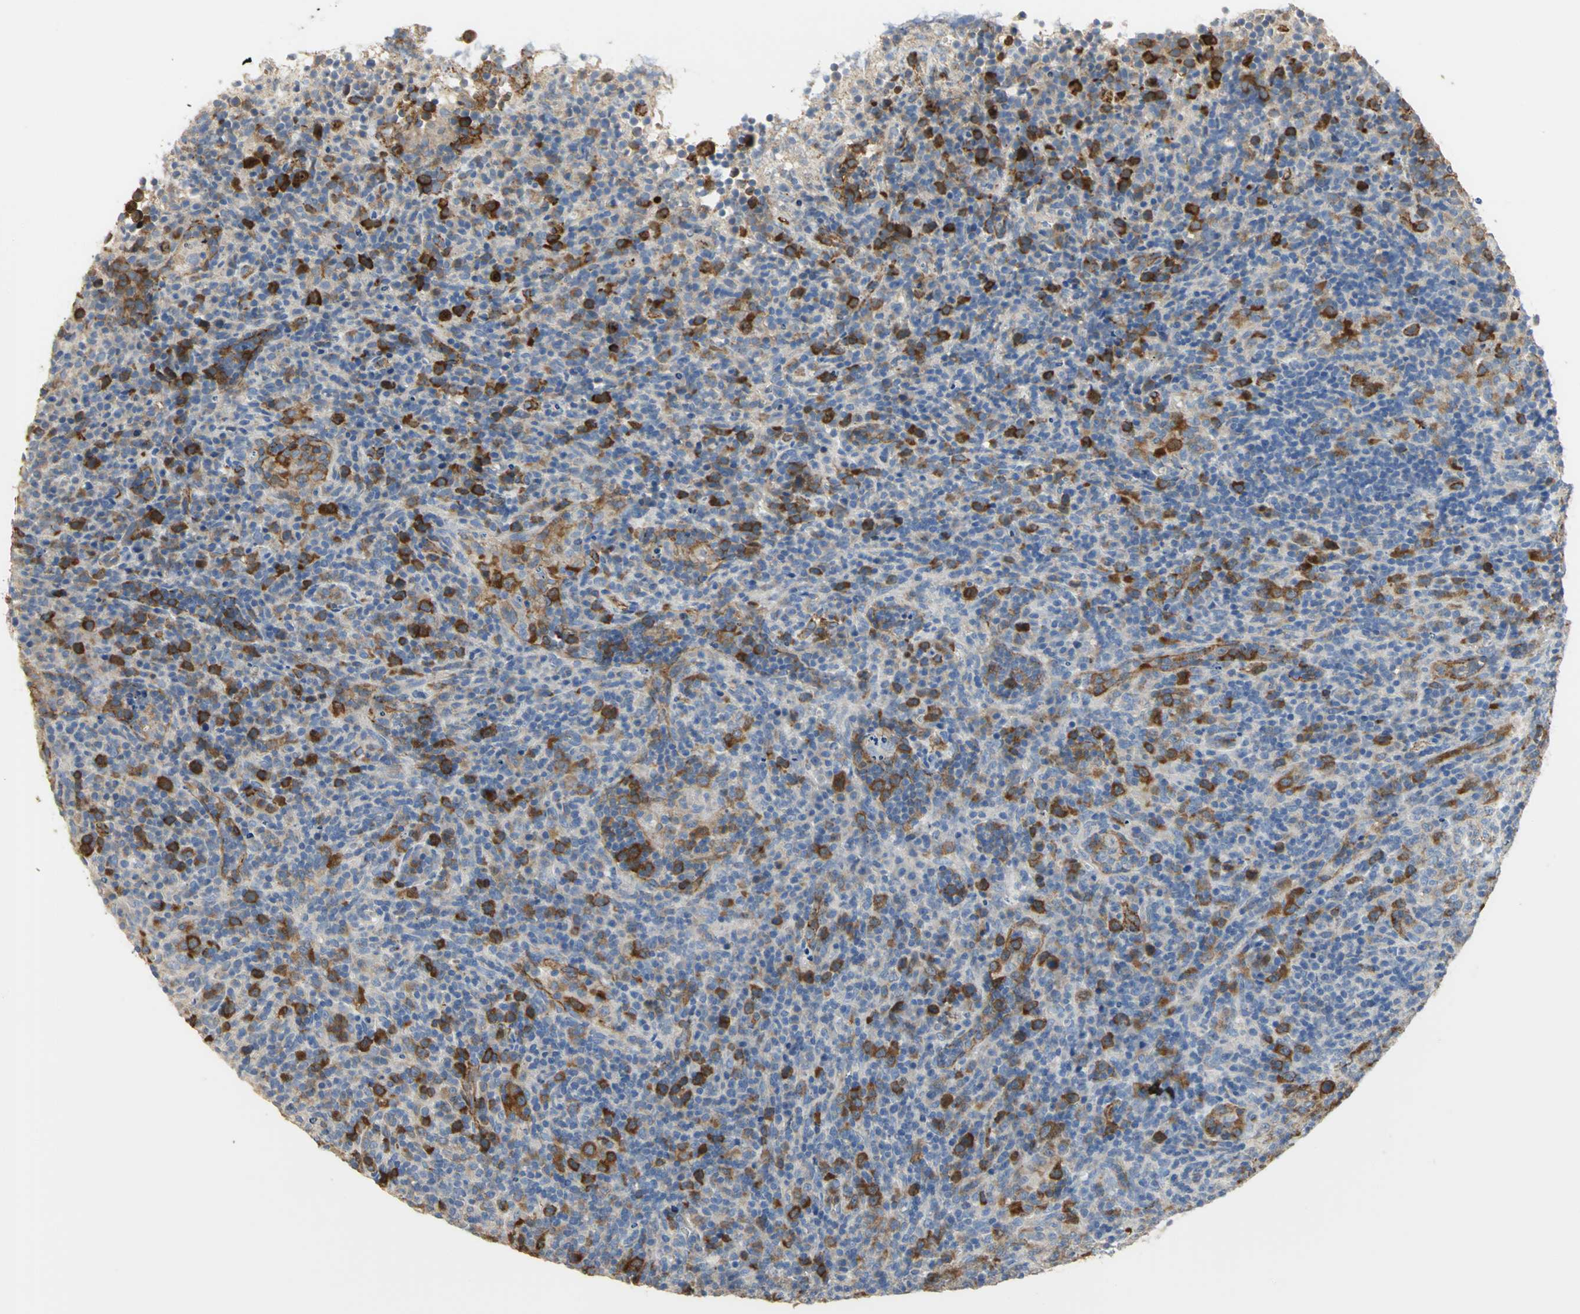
{"staining": {"intensity": "strong", "quantity": "25%-75%", "location": "cytoplasmic/membranous"}, "tissue": "lymphoma", "cell_type": "Tumor cells", "image_type": "cancer", "snomed": [{"axis": "morphology", "description": "Malignant lymphoma, non-Hodgkin's type, High grade"}, {"axis": "topography", "description": "Lymph node"}], "caption": "High-grade malignant lymphoma, non-Hodgkin's type stained with a protein marker demonstrates strong staining in tumor cells.", "gene": "DLGAP5", "patient": {"sex": "female", "age": 76}}